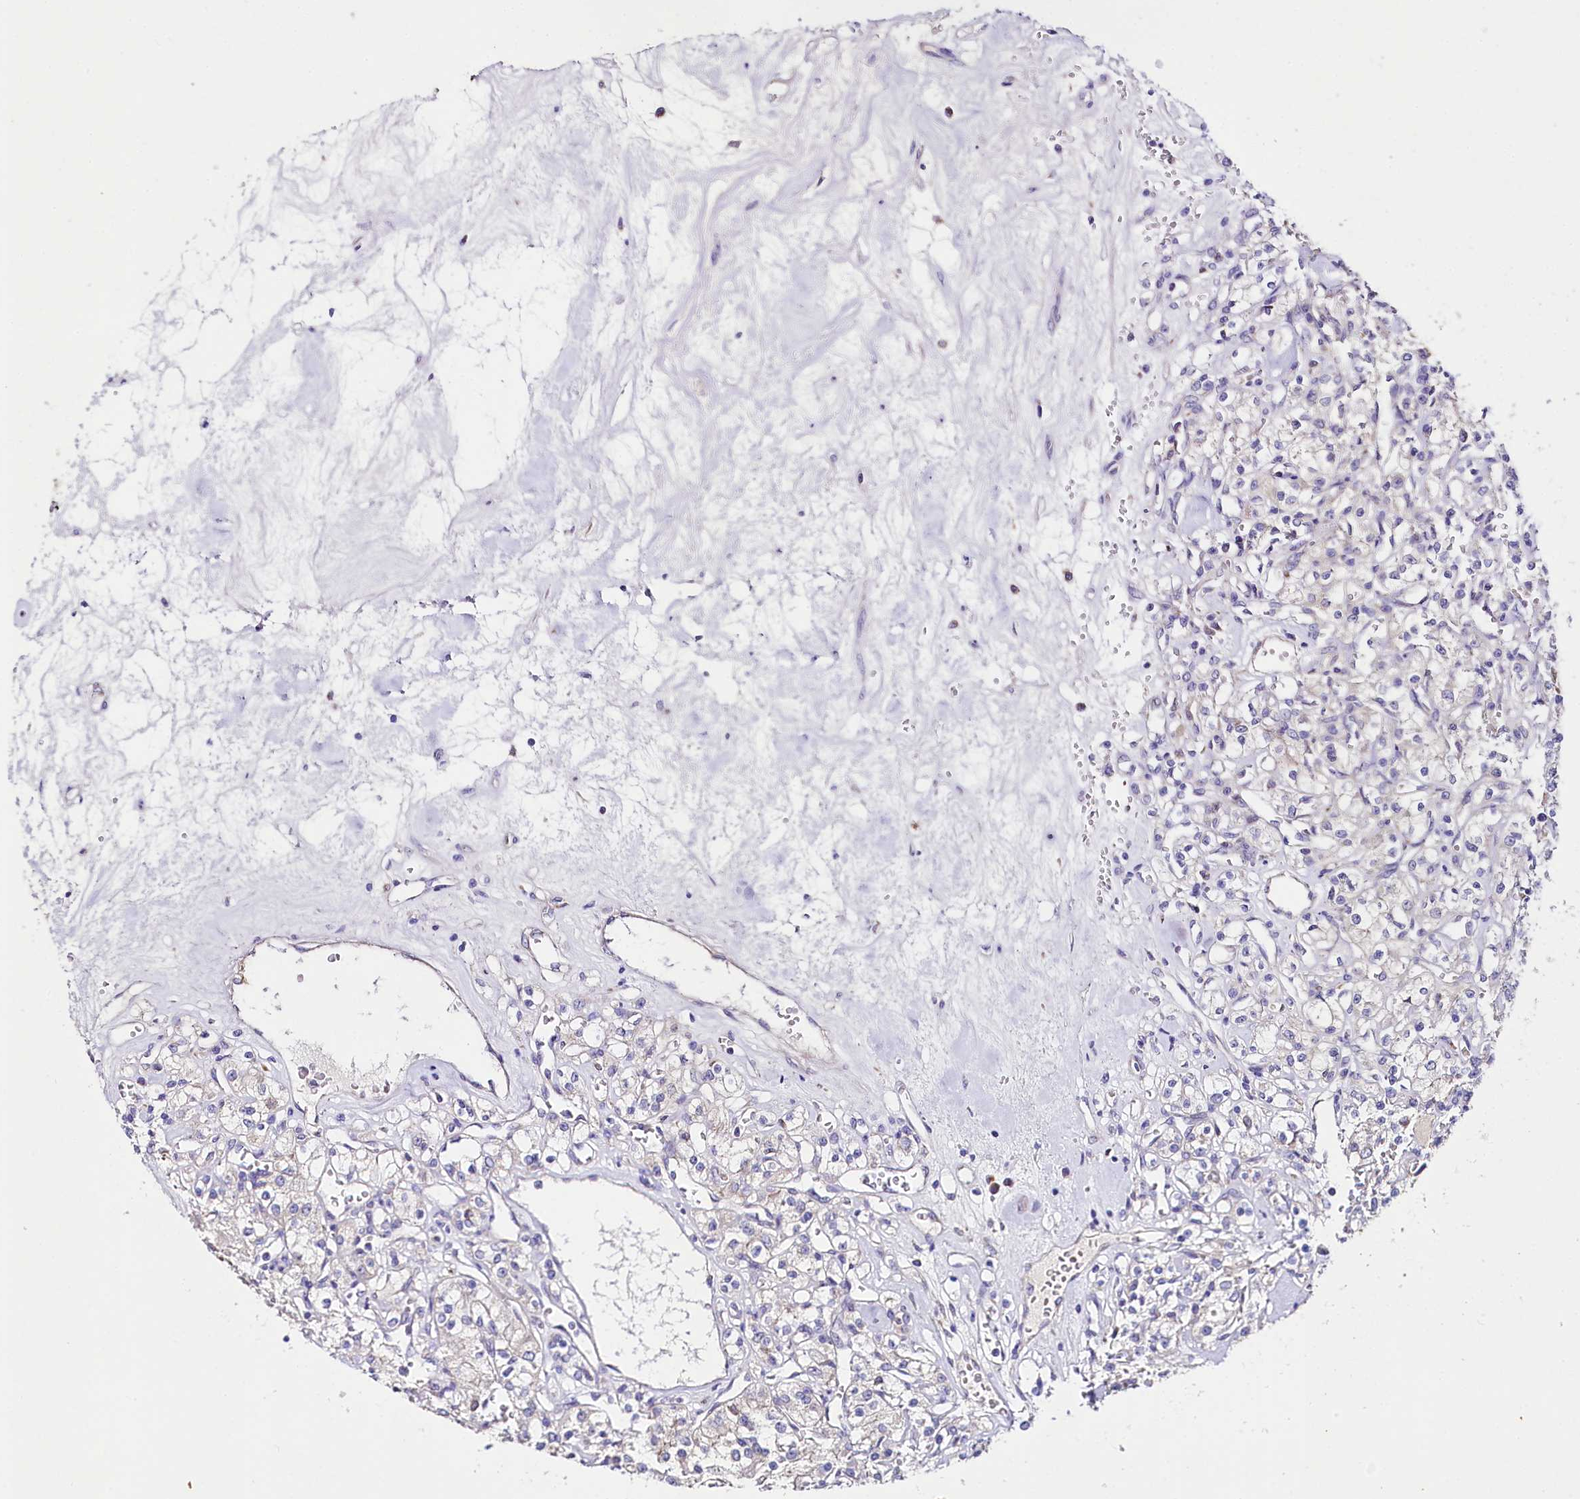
{"staining": {"intensity": "negative", "quantity": "none", "location": "none"}, "tissue": "renal cancer", "cell_type": "Tumor cells", "image_type": "cancer", "snomed": [{"axis": "morphology", "description": "Adenocarcinoma, NOS"}, {"axis": "topography", "description": "Kidney"}], "caption": "Immunohistochemical staining of renal cancer displays no significant positivity in tumor cells.", "gene": "SACM1L", "patient": {"sex": "female", "age": 59}}